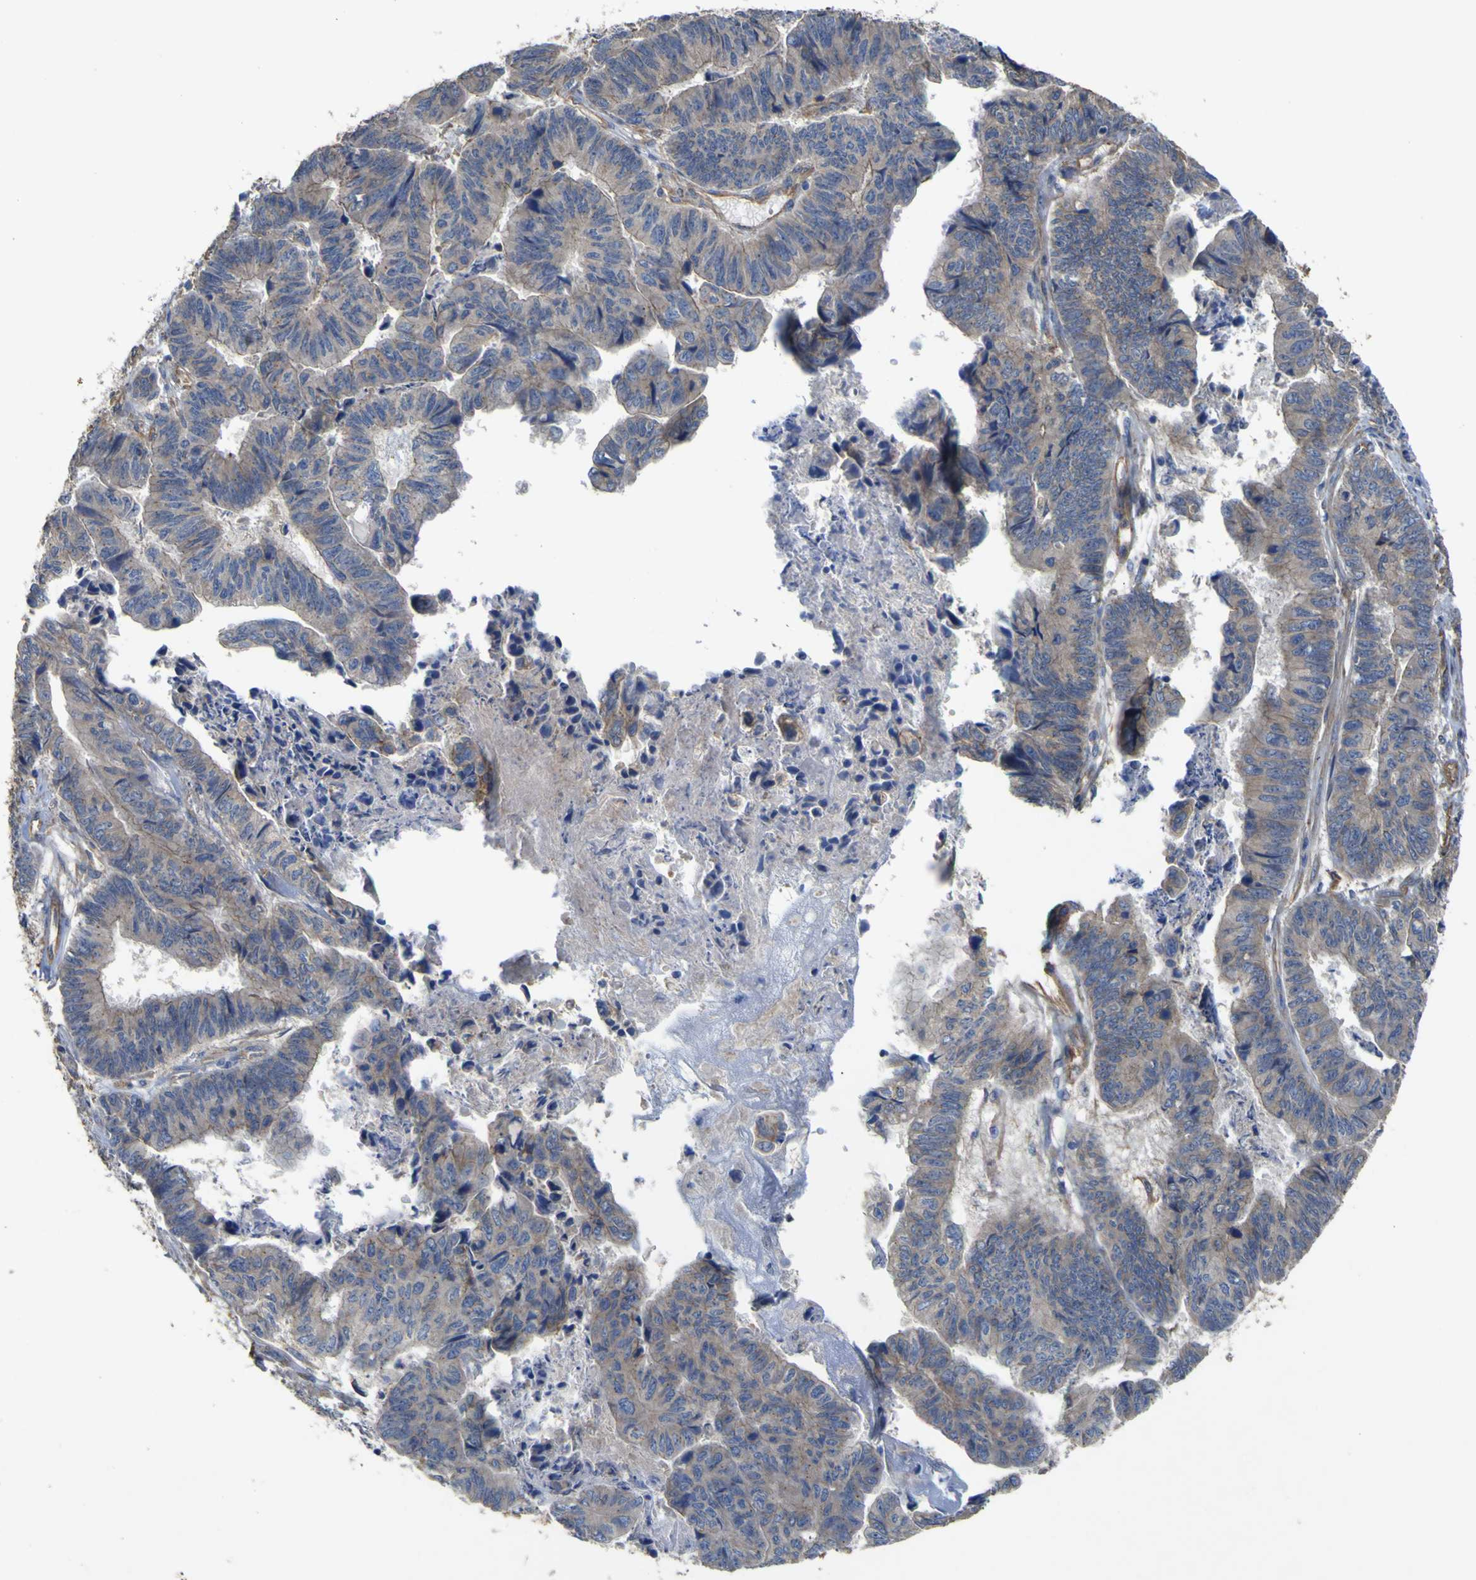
{"staining": {"intensity": "weak", "quantity": ">75%", "location": "cytoplasmic/membranous"}, "tissue": "stomach cancer", "cell_type": "Tumor cells", "image_type": "cancer", "snomed": [{"axis": "morphology", "description": "Adenocarcinoma, NOS"}, {"axis": "topography", "description": "Stomach, lower"}], "caption": "Protein staining displays weak cytoplasmic/membranous positivity in about >75% of tumor cells in stomach cancer (adenocarcinoma). (DAB (3,3'-diaminobenzidine) IHC with brightfield microscopy, high magnification).", "gene": "TNFSF15", "patient": {"sex": "male", "age": 77}}